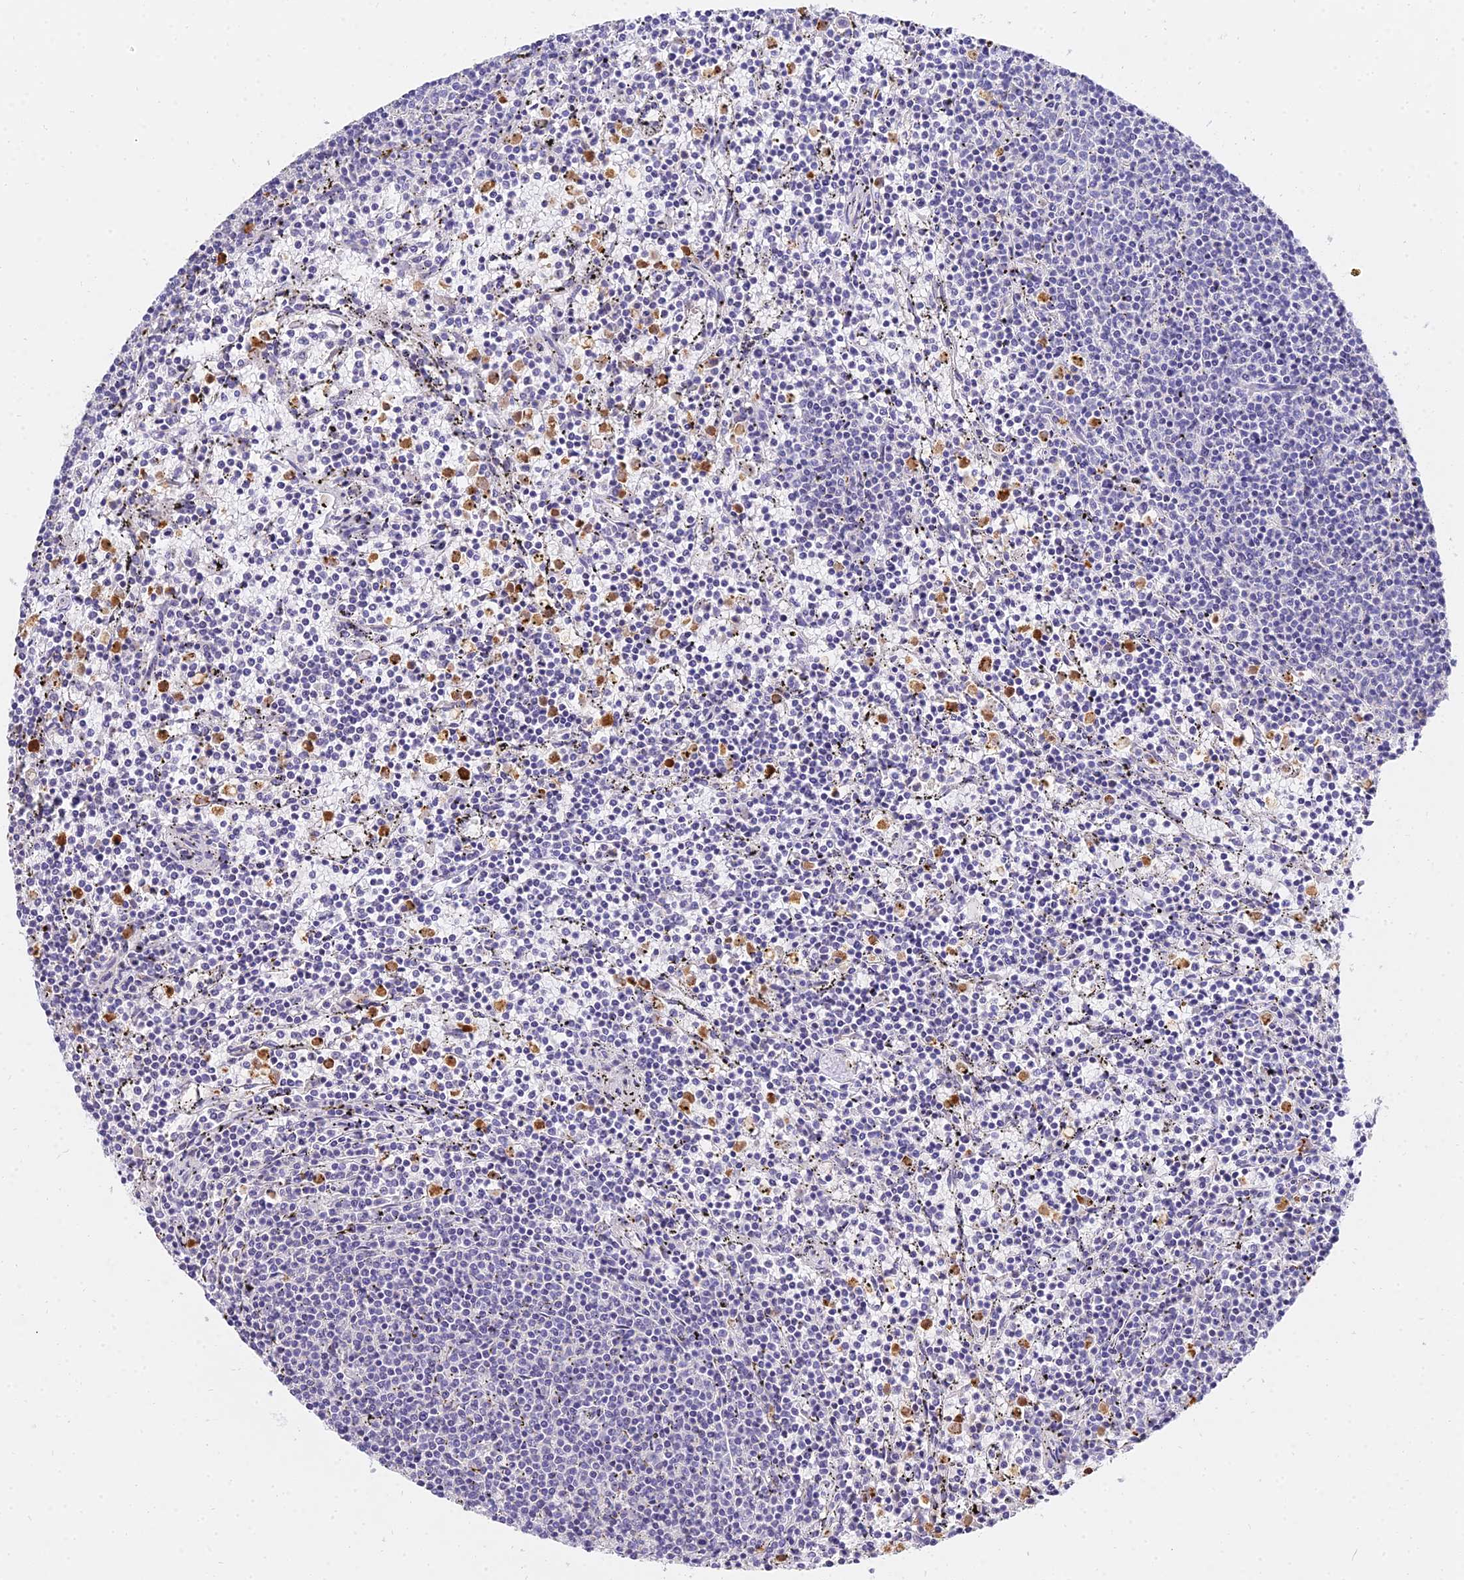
{"staining": {"intensity": "negative", "quantity": "none", "location": "none"}, "tissue": "lymphoma", "cell_type": "Tumor cells", "image_type": "cancer", "snomed": [{"axis": "morphology", "description": "Malignant lymphoma, non-Hodgkin's type, Low grade"}, {"axis": "topography", "description": "Spleen"}], "caption": "Tumor cells show no significant protein staining in malignant lymphoma, non-Hodgkin's type (low-grade). Nuclei are stained in blue.", "gene": "VWC2L", "patient": {"sex": "female", "age": 50}}